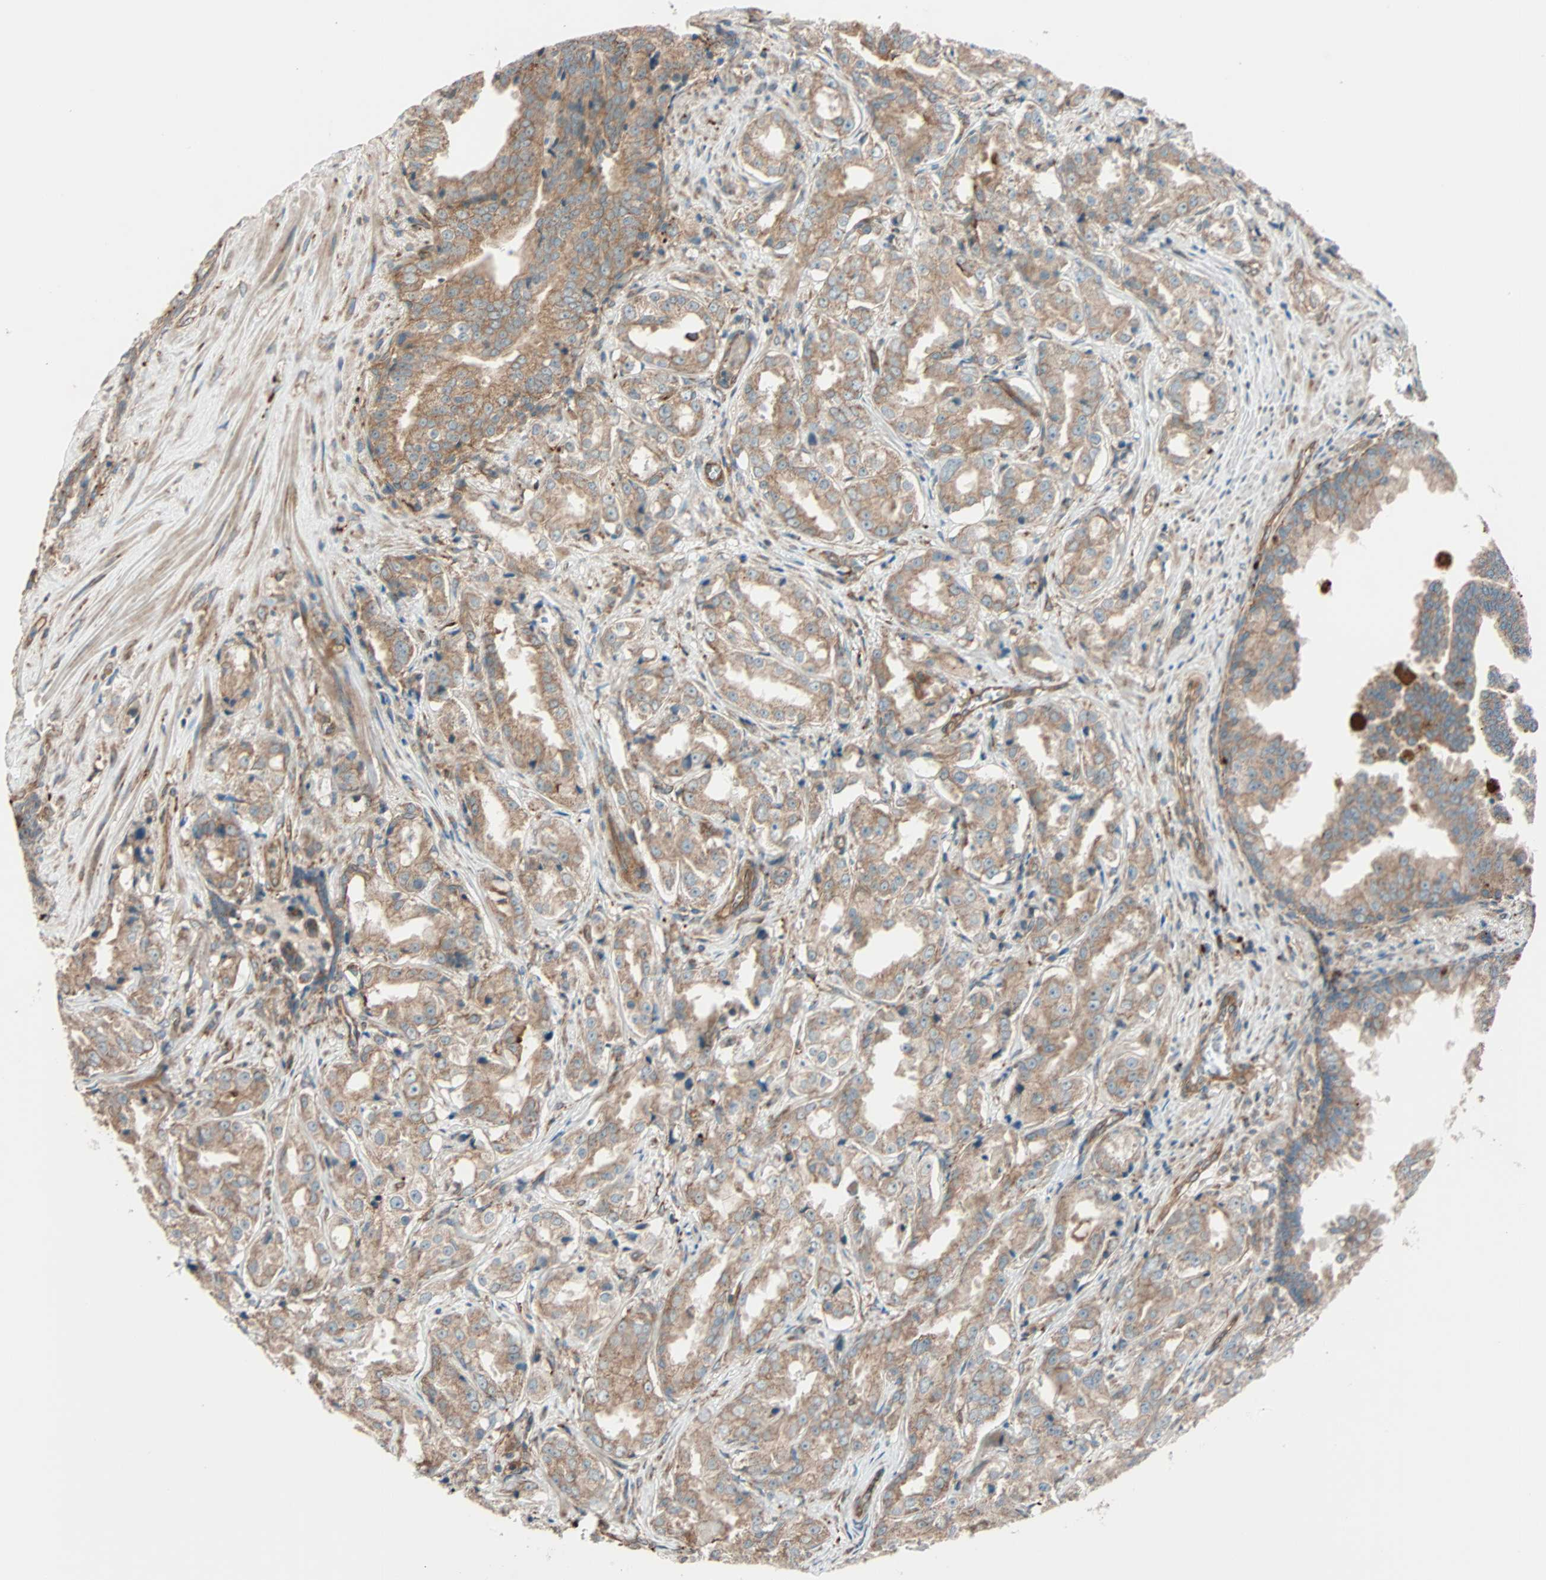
{"staining": {"intensity": "moderate", "quantity": ">75%", "location": "cytoplasmic/membranous"}, "tissue": "prostate cancer", "cell_type": "Tumor cells", "image_type": "cancer", "snomed": [{"axis": "morphology", "description": "Adenocarcinoma, High grade"}, {"axis": "topography", "description": "Prostate"}], "caption": "An image of adenocarcinoma (high-grade) (prostate) stained for a protein exhibits moderate cytoplasmic/membranous brown staining in tumor cells.", "gene": "PHYH", "patient": {"sex": "male", "age": 73}}